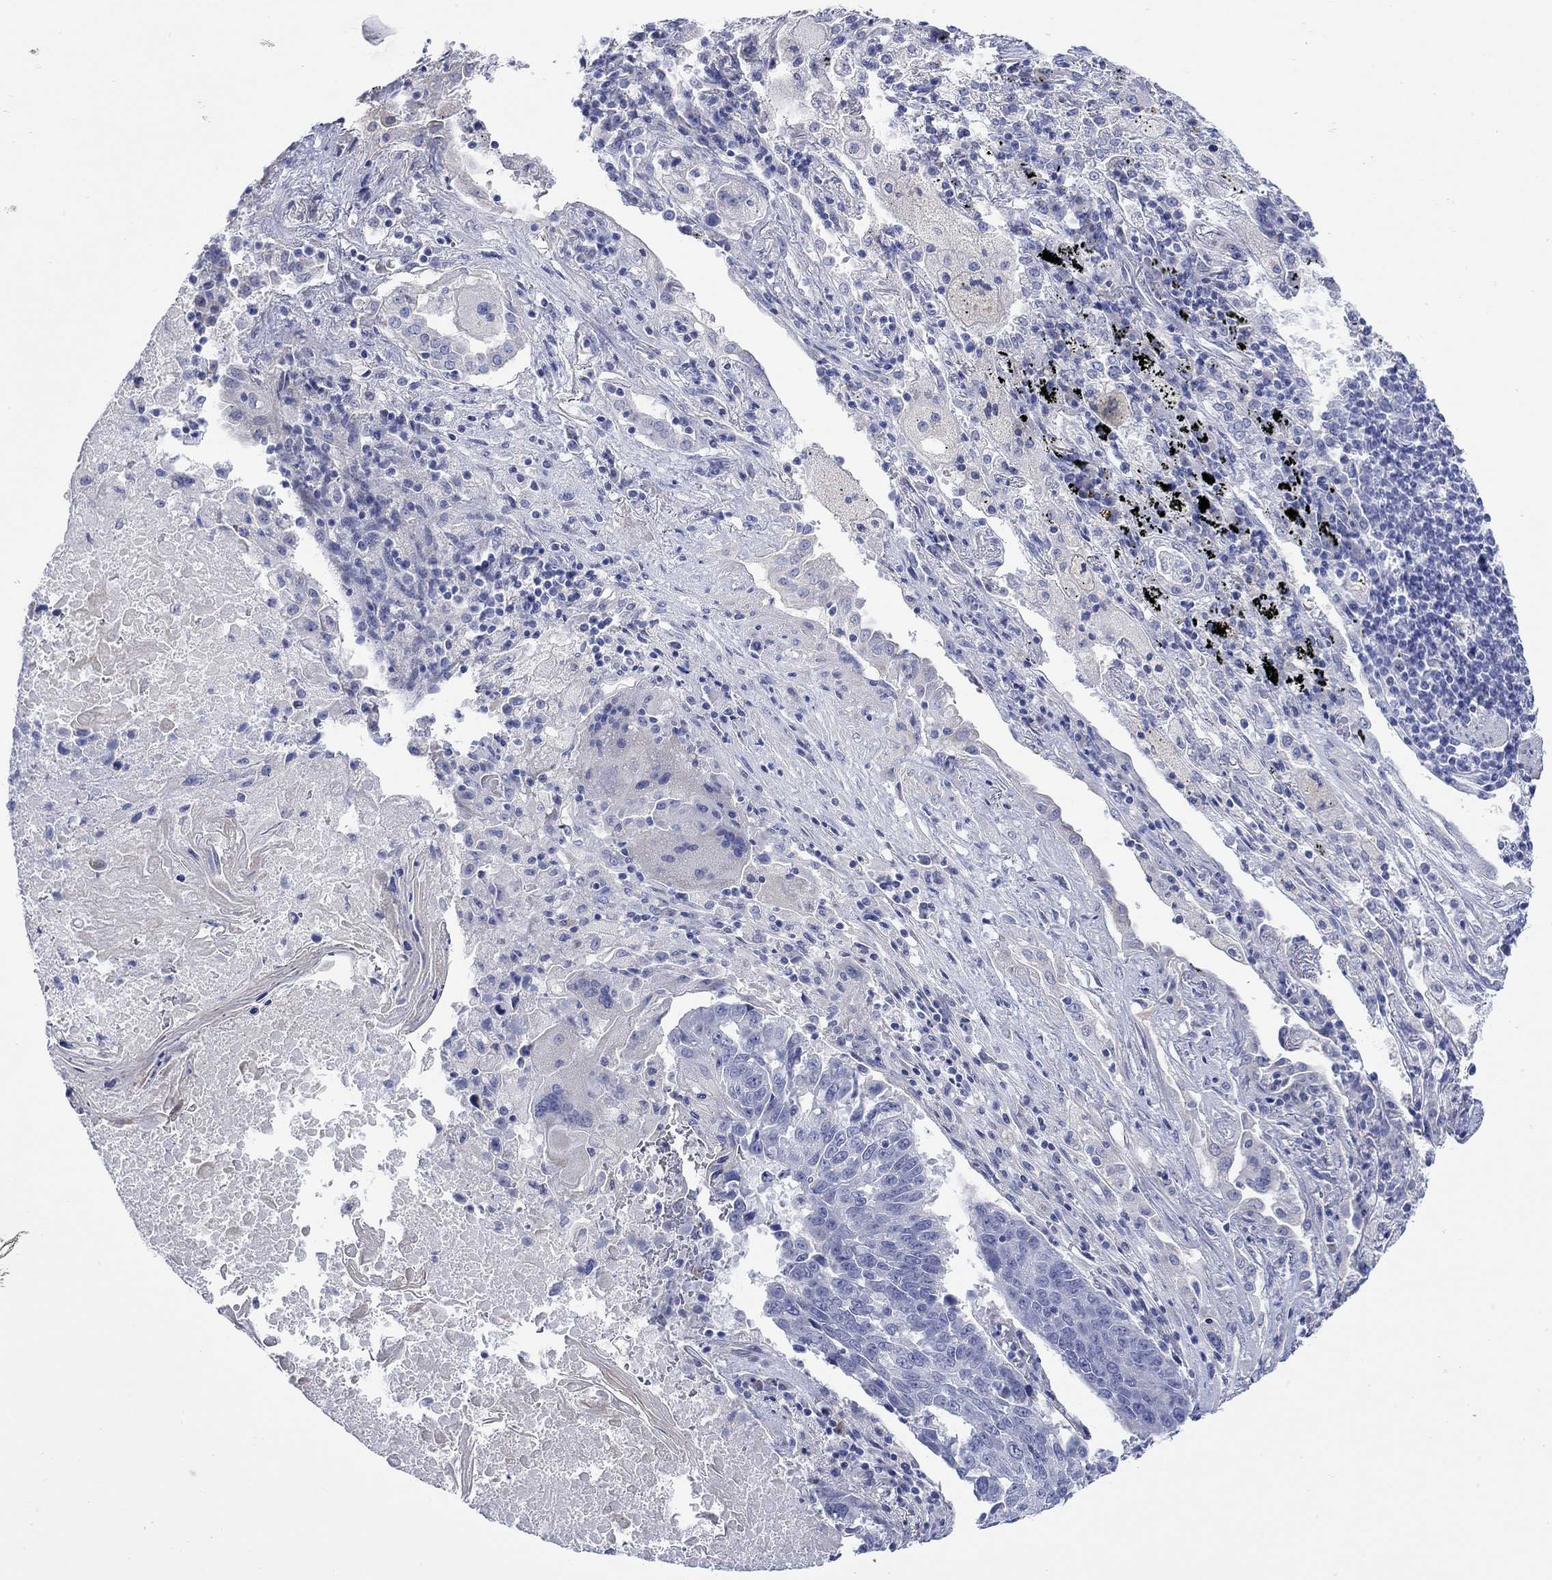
{"staining": {"intensity": "negative", "quantity": "none", "location": "none"}, "tissue": "lung cancer", "cell_type": "Tumor cells", "image_type": "cancer", "snomed": [{"axis": "morphology", "description": "Squamous cell carcinoma, NOS"}, {"axis": "topography", "description": "Lung"}], "caption": "Immunohistochemistry of human lung cancer displays no positivity in tumor cells.", "gene": "KRT222", "patient": {"sex": "male", "age": 73}}